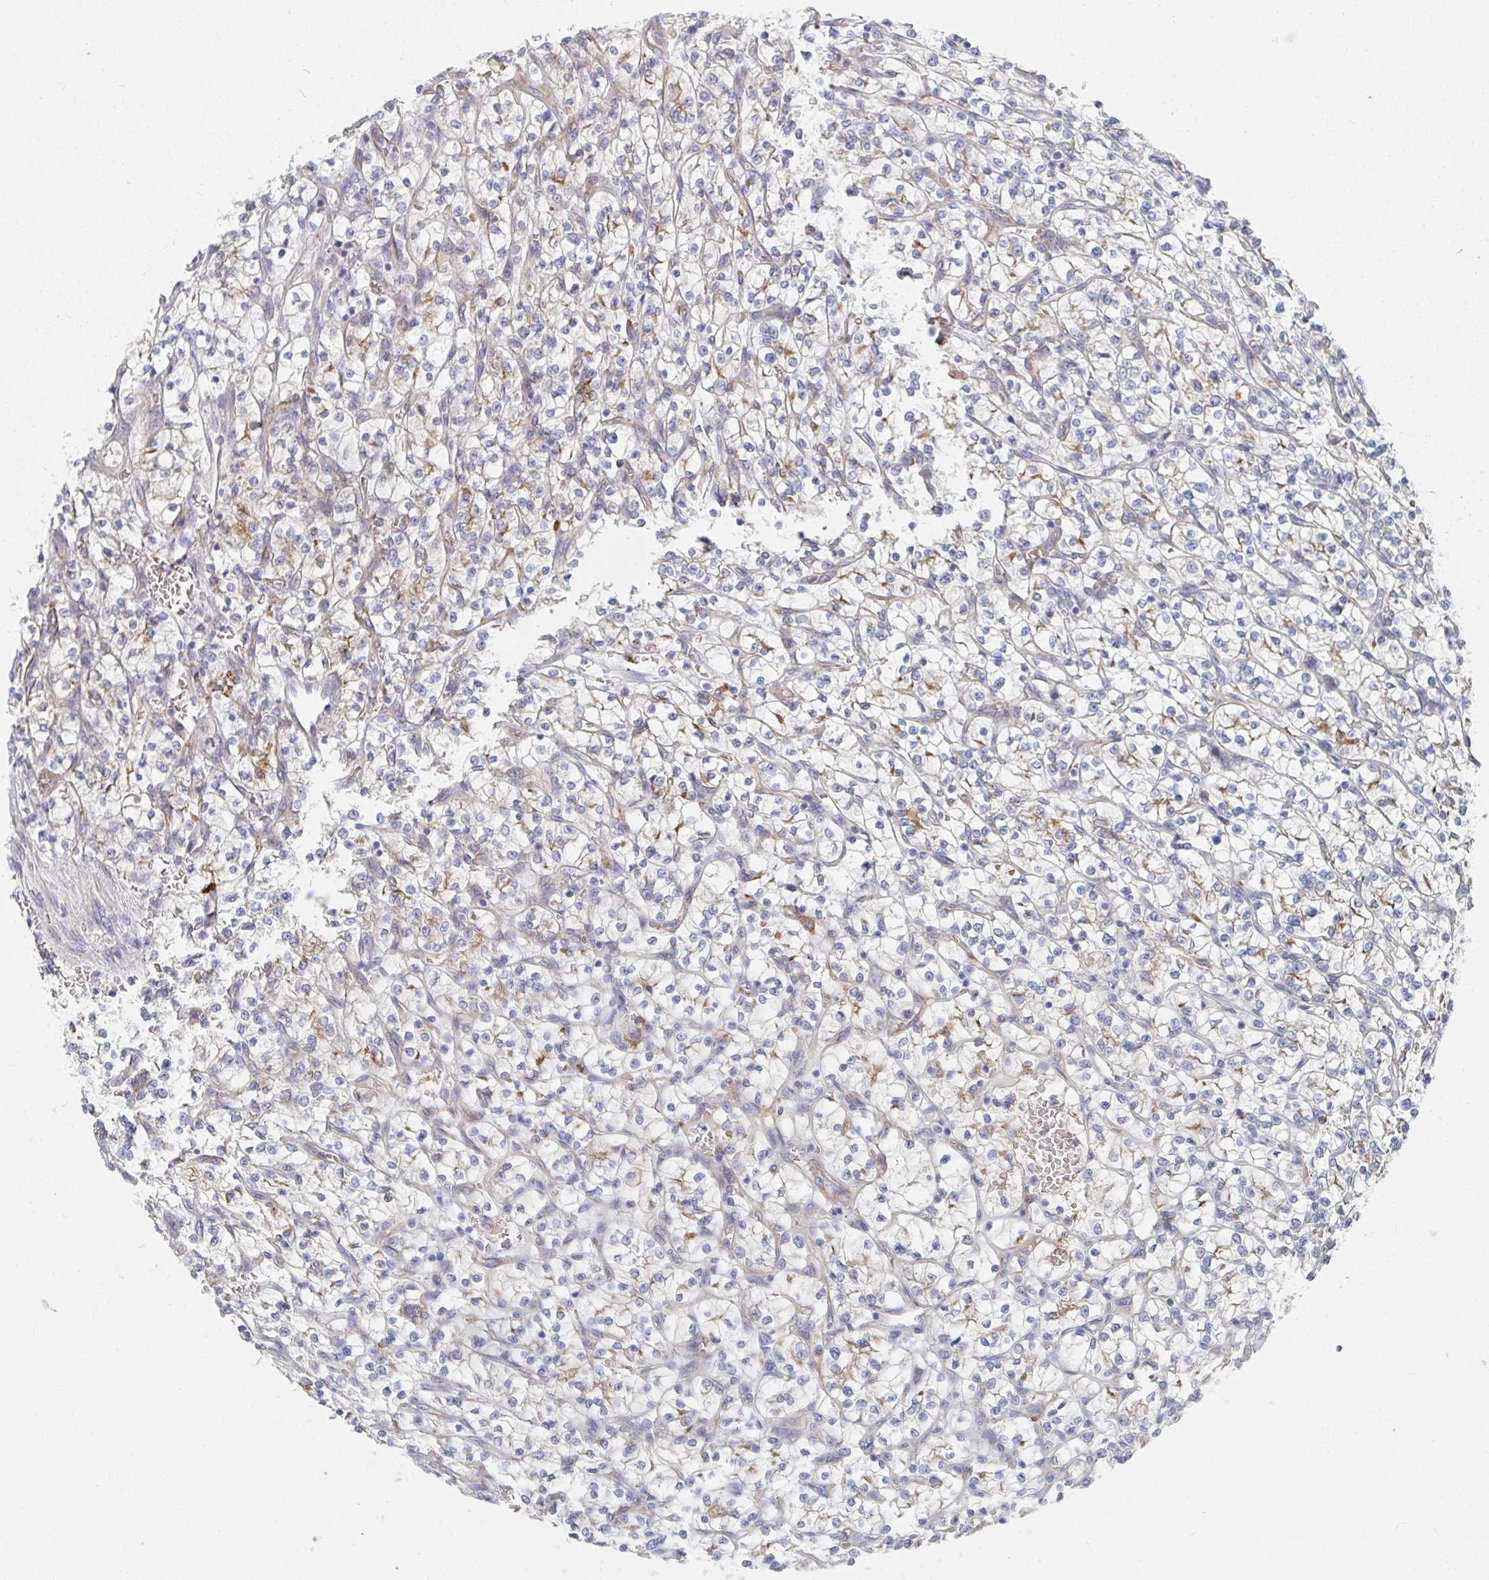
{"staining": {"intensity": "negative", "quantity": "none", "location": "none"}, "tissue": "renal cancer", "cell_type": "Tumor cells", "image_type": "cancer", "snomed": [{"axis": "morphology", "description": "Adenocarcinoma, NOS"}, {"axis": "topography", "description": "Kidney"}], "caption": "The immunohistochemistry (IHC) image has no significant staining in tumor cells of renal cancer tissue. (Immunohistochemistry, brightfield microscopy, high magnification).", "gene": "DAB2", "patient": {"sex": "female", "age": 64}}